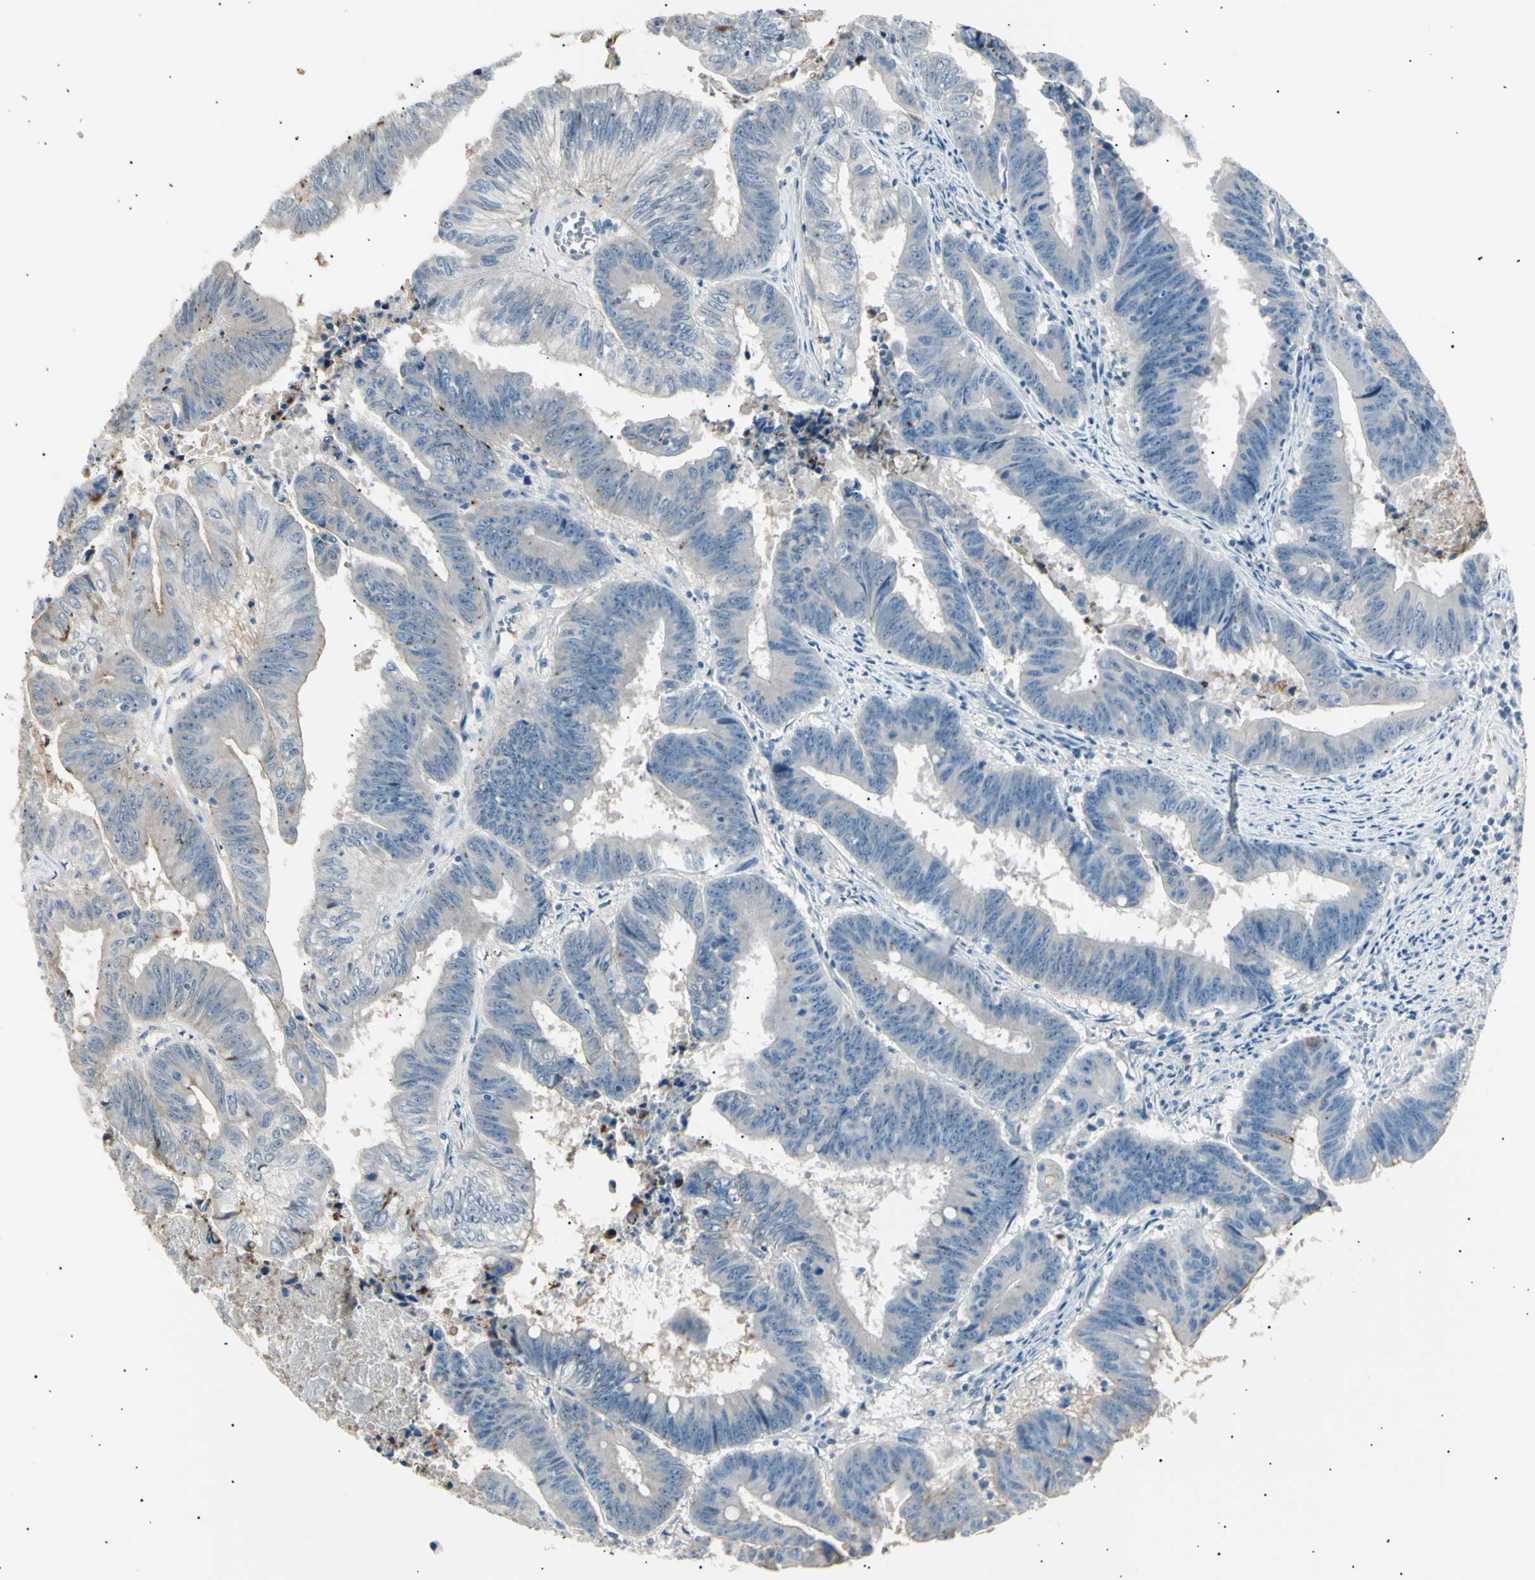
{"staining": {"intensity": "weak", "quantity": "<25%", "location": "cytoplasmic/membranous"}, "tissue": "colorectal cancer", "cell_type": "Tumor cells", "image_type": "cancer", "snomed": [{"axis": "morphology", "description": "Adenocarcinoma, NOS"}, {"axis": "topography", "description": "Colon"}], "caption": "Adenocarcinoma (colorectal) stained for a protein using immunohistochemistry shows no positivity tumor cells.", "gene": "LHPP", "patient": {"sex": "male", "age": 45}}